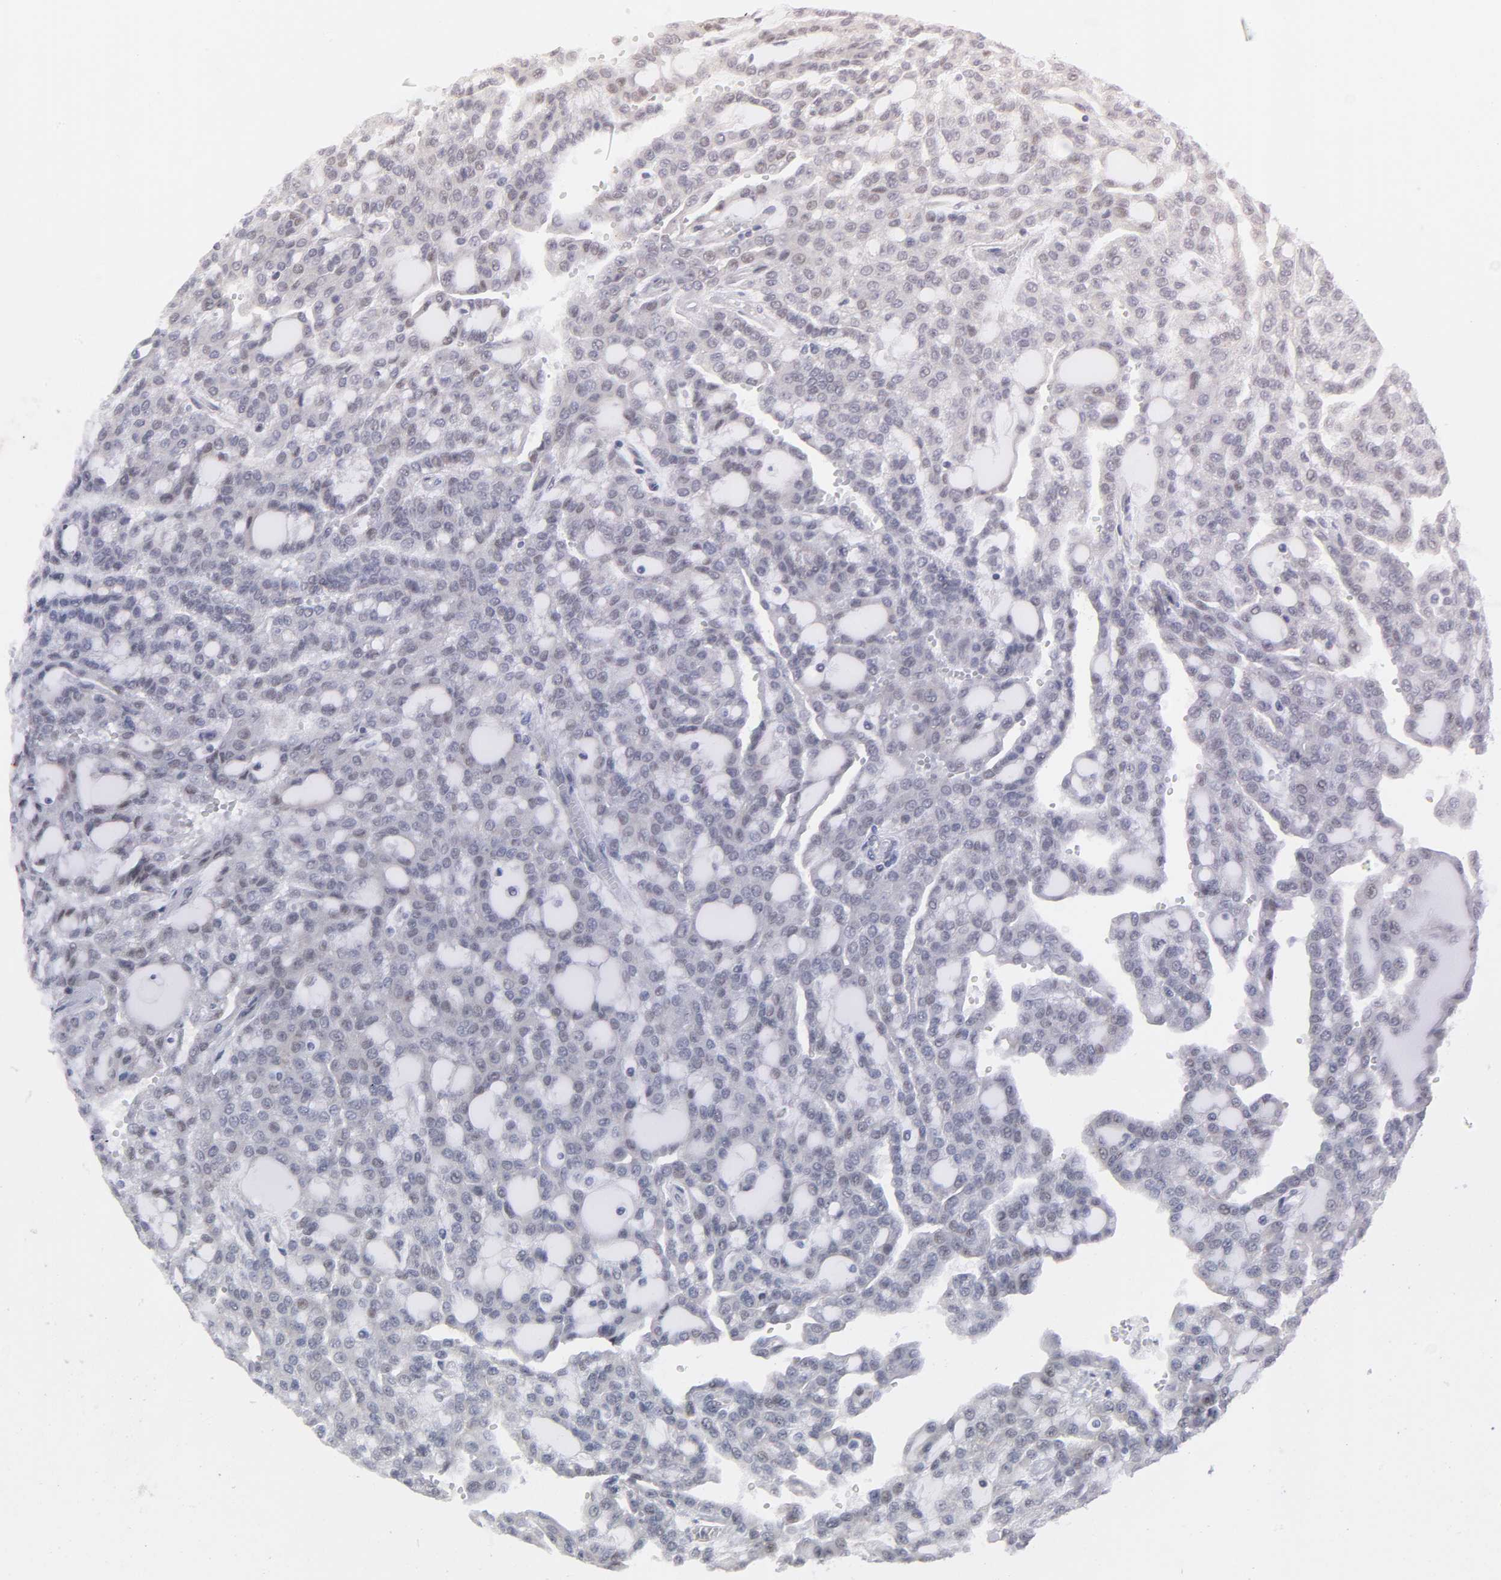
{"staining": {"intensity": "negative", "quantity": "none", "location": "none"}, "tissue": "renal cancer", "cell_type": "Tumor cells", "image_type": "cancer", "snomed": [{"axis": "morphology", "description": "Adenocarcinoma, NOS"}, {"axis": "topography", "description": "Kidney"}], "caption": "IHC photomicrograph of adenocarcinoma (renal) stained for a protein (brown), which shows no positivity in tumor cells. (DAB immunohistochemistry (IHC), high magnification).", "gene": "ZKSCAN8", "patient": {"sex": "male", "age": 63}}